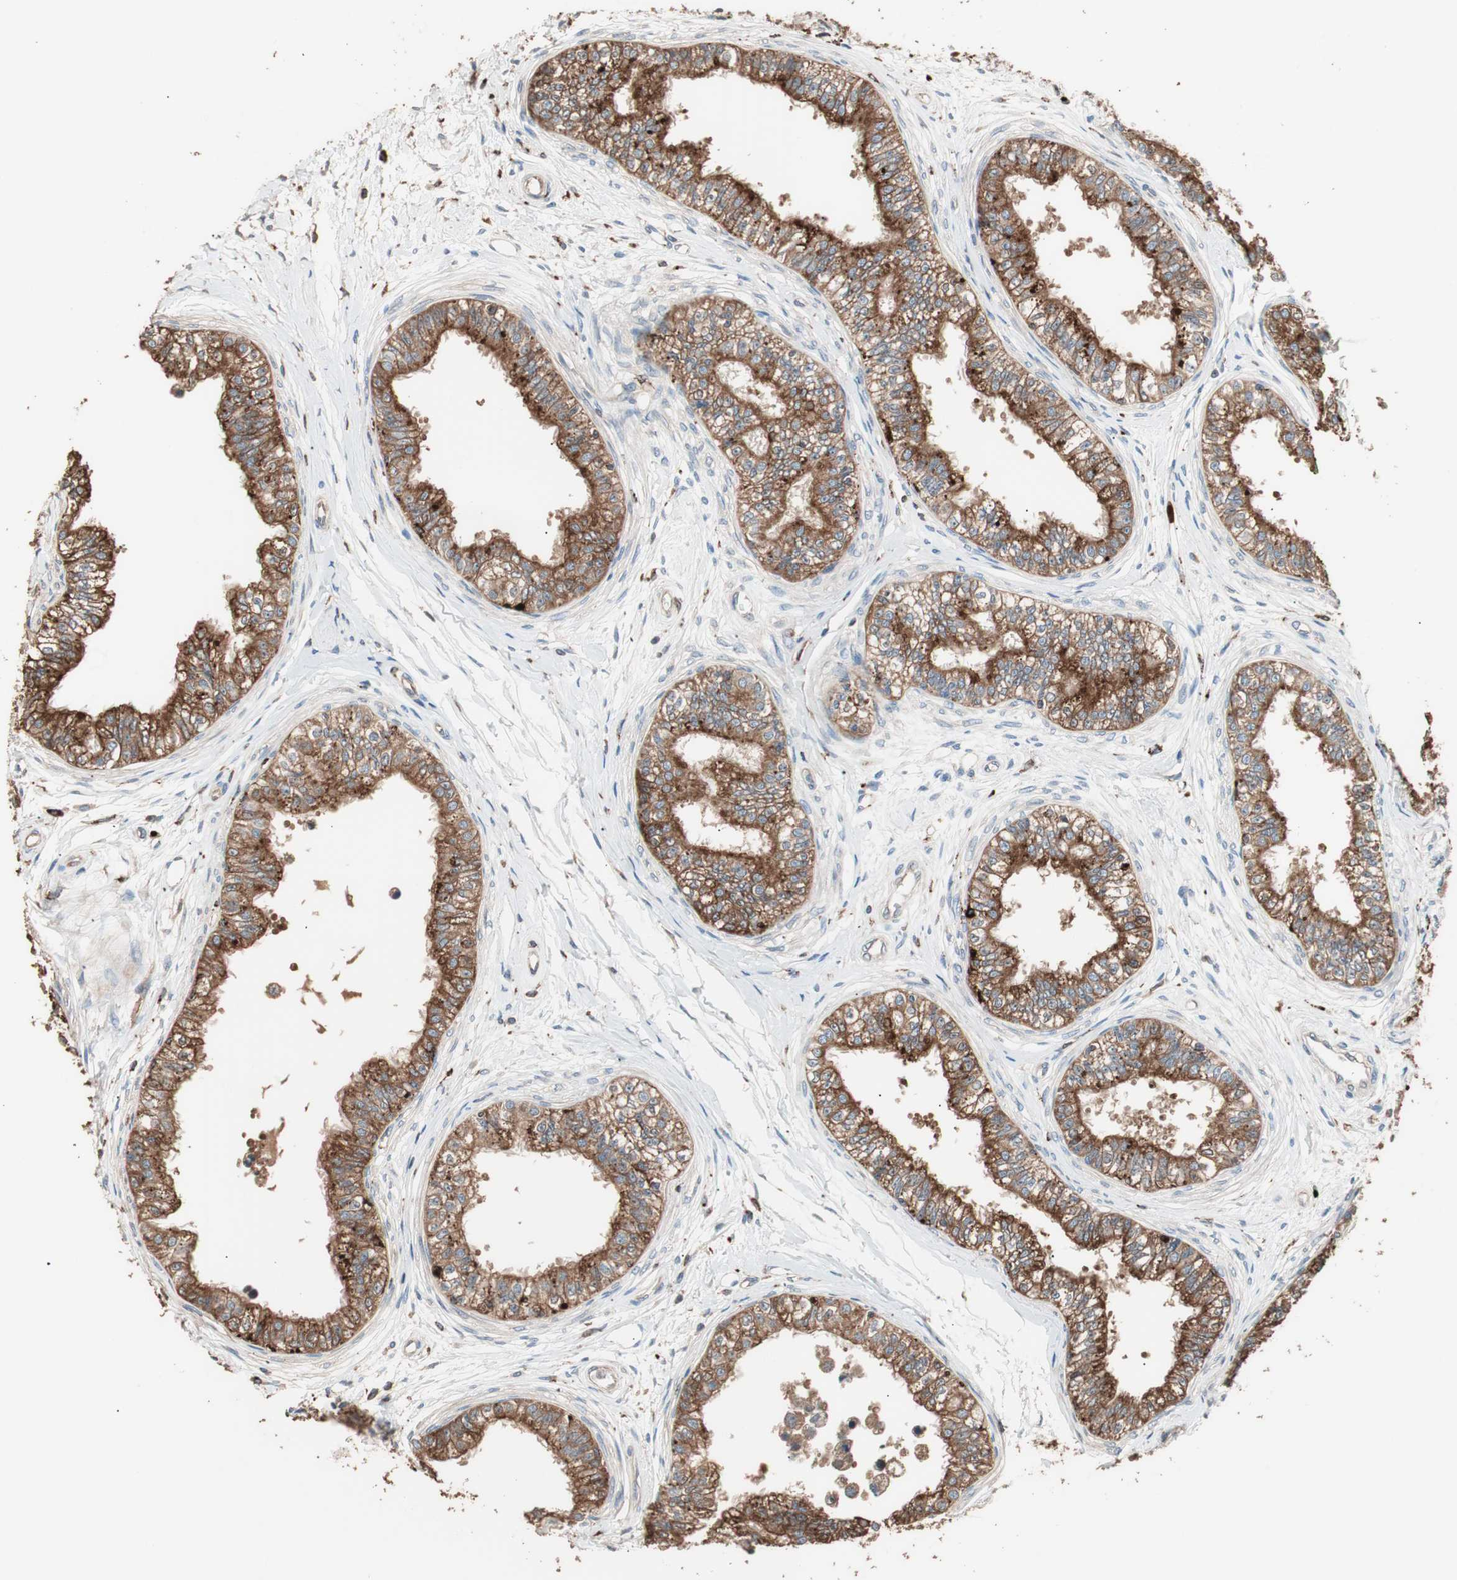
{"staining": {"intensity": "strong", "quantity": ">75%", "location": "cytoplasmic/membranous"}, "tissue": "epididymis", "cell_type": "Glandular cells", "image_type": "normal", "snomed": [{"axis": "morphology", "description": "Normal tissue, NOS"}, {"axis": "morphology", "description": "Adenocarcinoma, metastatic, NOS"}, {"axis": "topography", "description": "Testis"}, {"axis": "topography", "description": "Epididymis"}], "caption": "Protein expression by IHC reveals strong cytoplasmic/membranous staining in approximately >75% of glandular cells in benign epididymis. The protein is stained brown, and the nuclei are stained in blue (DAB (3,3'-diaminobenzidine) IHC with brightfield microscopy, high magnification).", "gene": "CCT3", "patient": {"sex": "male", "age": 26}}